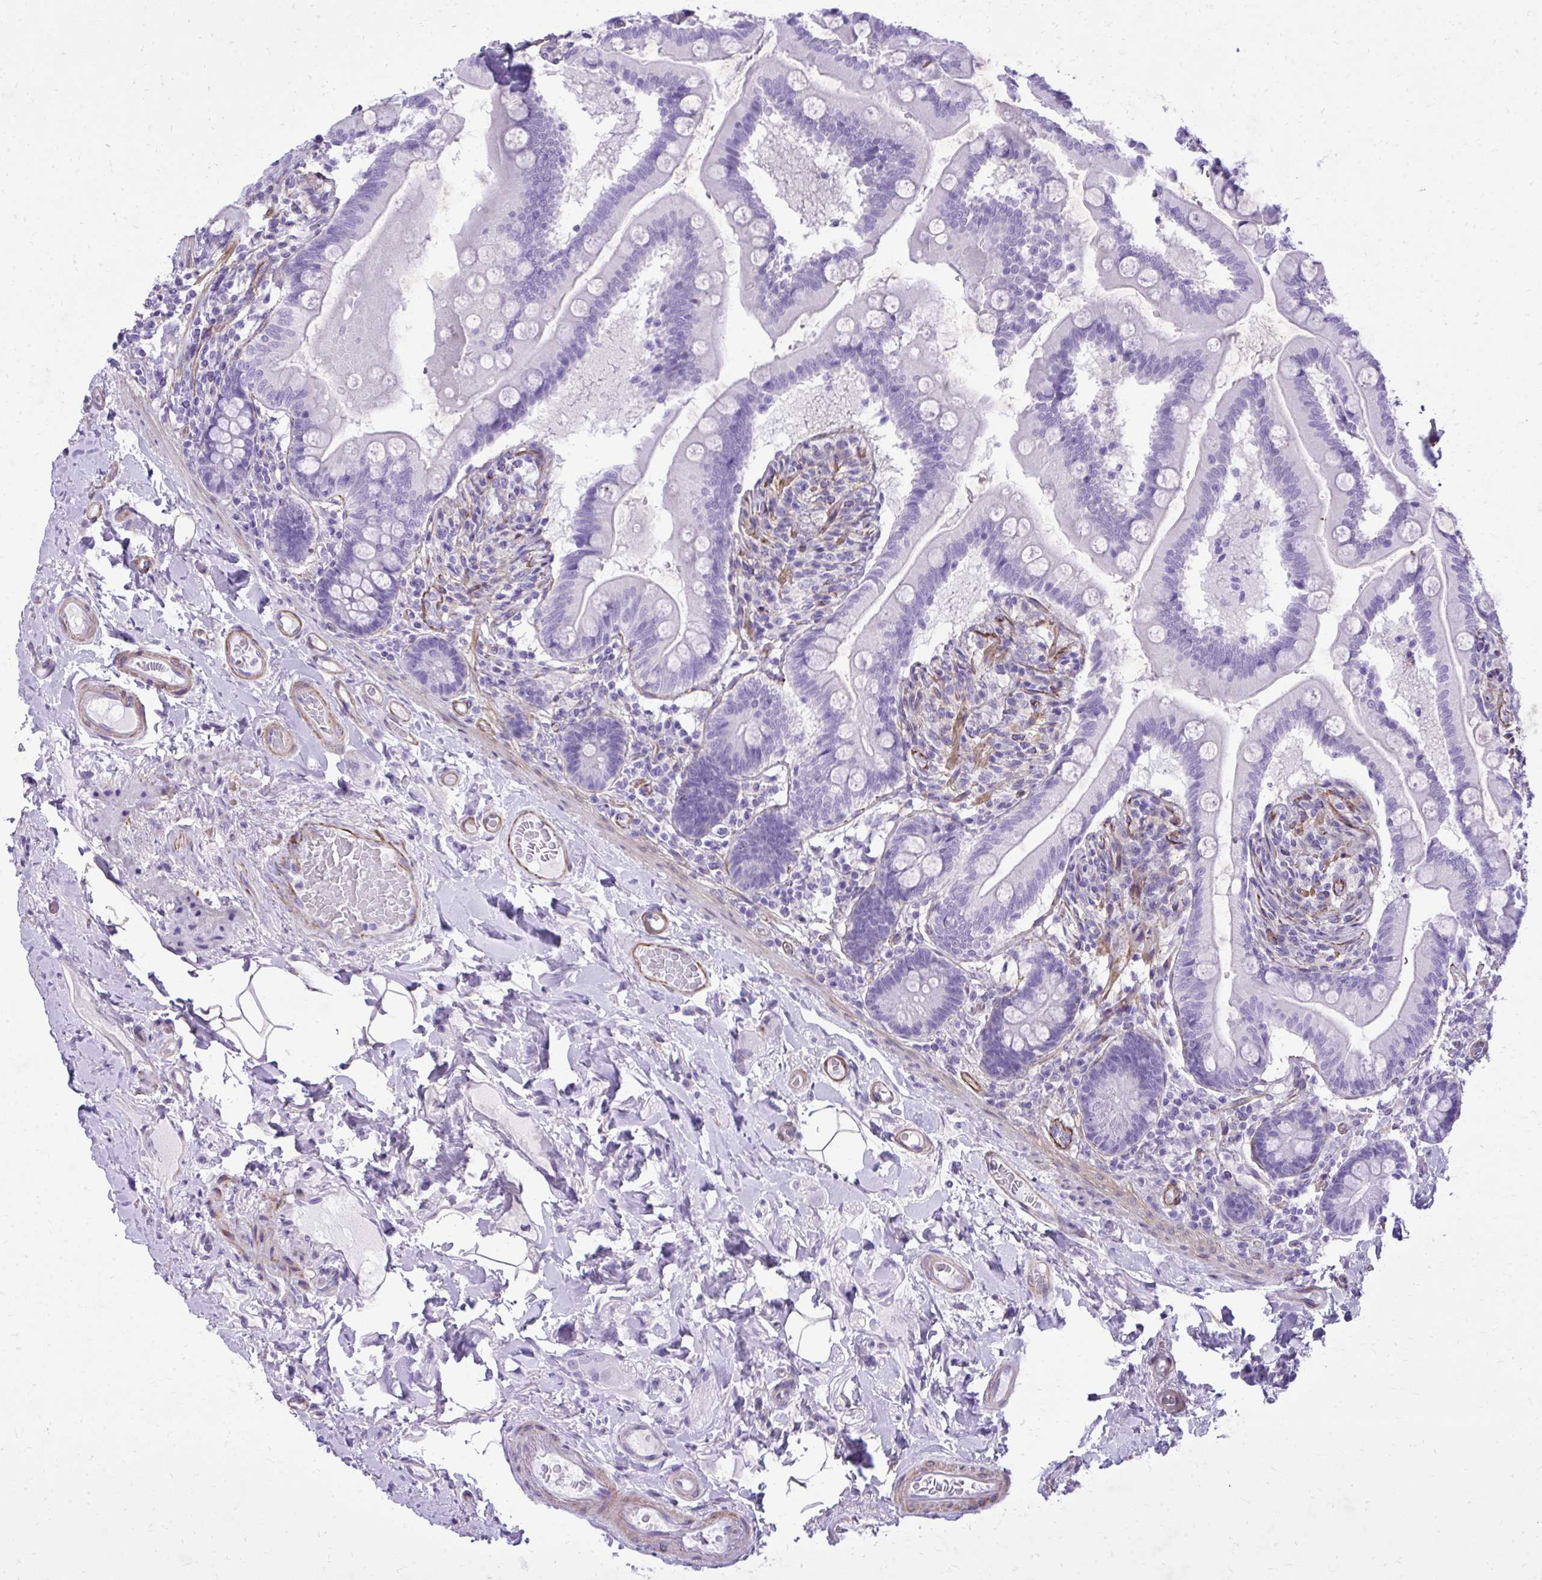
{"staining": {"intensity": "negative", "quantity": "none", "location": "none"}, "tissue": "small intestine", "cell_type": "Glandular cells", "image_type": "normal", "snomed": [{"axis": "morphology", "description": "Normal tissue, NOS"}, {"axis": "topography", "description": "Small intestine"}], "caption": "DAB immunohistochemical staining of benign human small intestine reveals no significant staining in glandular cells. The staining was performed using DAB to visualize the protein expression in brown, while the nuclei were stained in blue with hematoxylin (Magnification: 20x).", "gene": "PITPNM3", "patient": {"sex": "female", "age": 64}}